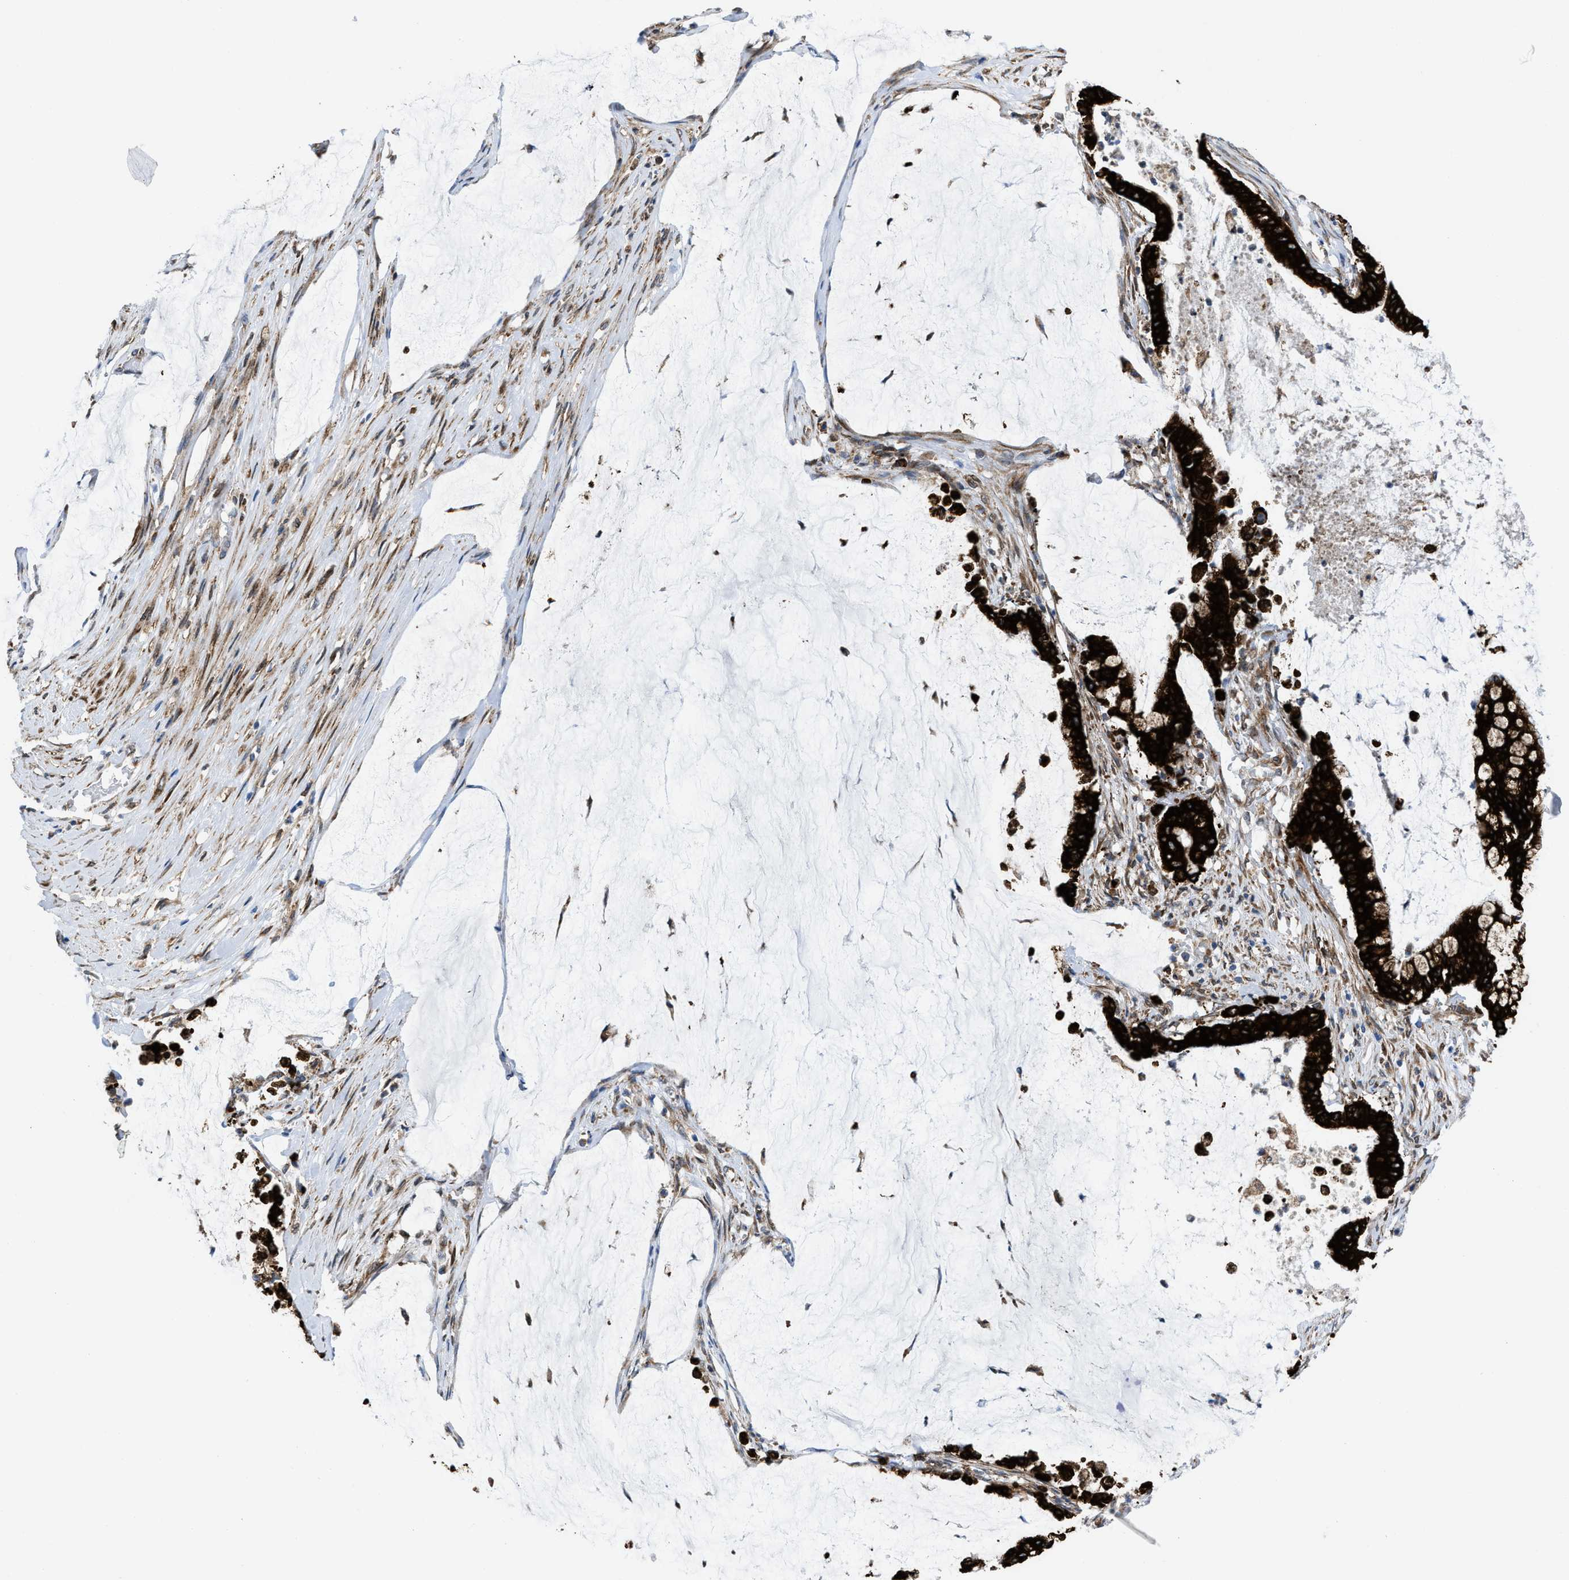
{"staining": {"intensity": "strong", "quantity": ">75%", "location": "cytoplasmic/membranous"}, "tissue": "pancreatic cancer", "cell_type": "Tumor cells", "image_type": "cancer", "snomed": [{"axis": "morphology", "description": "Adenocarcinoma, NOS"}, {"axis": "topography", "description": "Pancreas"}], "caption": "Human adenocarcinoma (pancreatic) stained with a brown dye exhibits strong cytoplasmic/membranous positive positivity in approximately >75% of tumor cells.", "gene": "ERLIN2", "patient": {"sex": "male", "age": 41}}